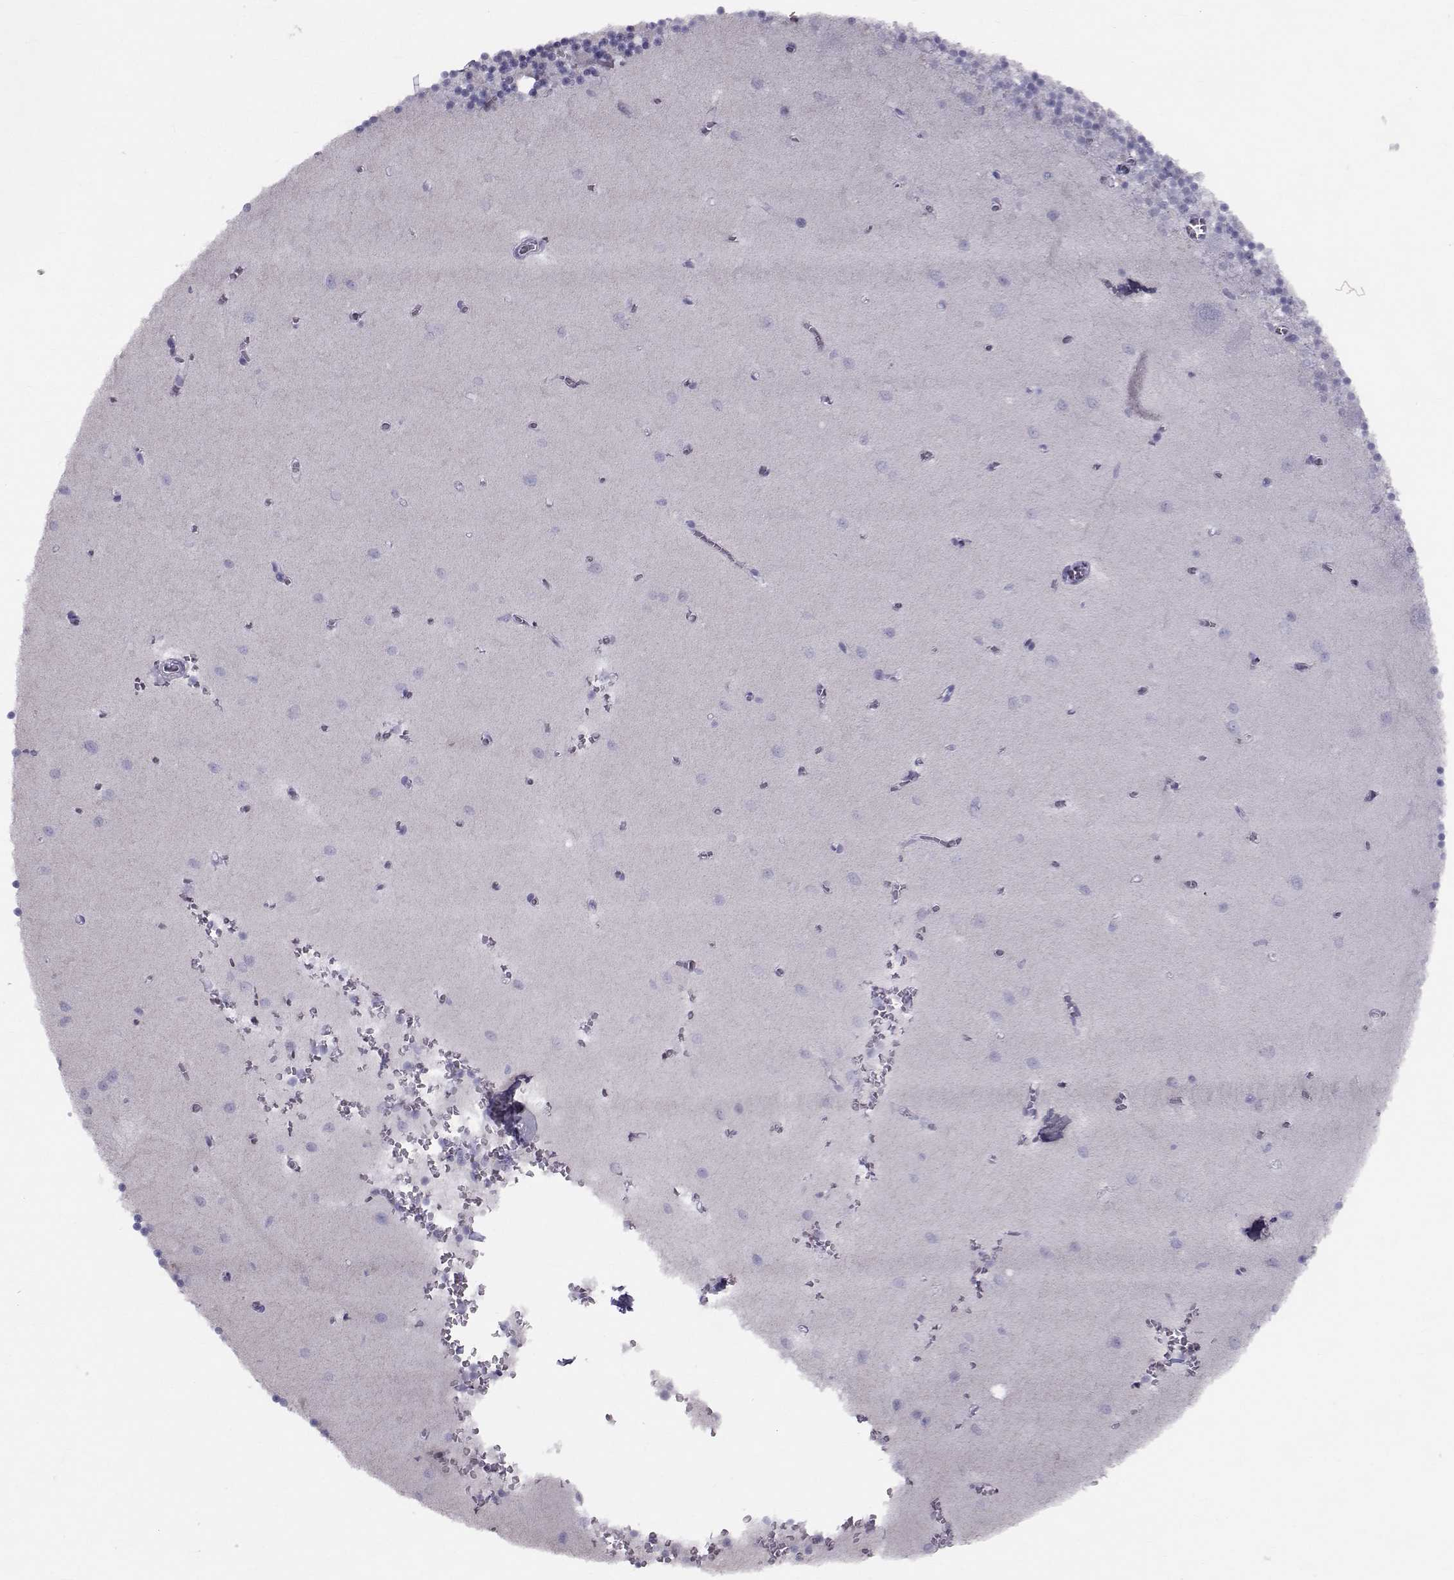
{"staining": {"intensity": "negative", "quantity": "none", "location": "none"}, "tissue": "cerebellum", "cell_type": "Cells in granular layer", "image_type": "normal", "snomed": [{"axis": "morphology", "description": "Normal tissue, NOS"}, {"axis": "topography", "description": "Cerebellum"}], "caption": "An image of human cerebellum is negative for staining in cells in granular layer.", "gene": "GARIN3", "patient": {"sex": "female", "age": 64}}